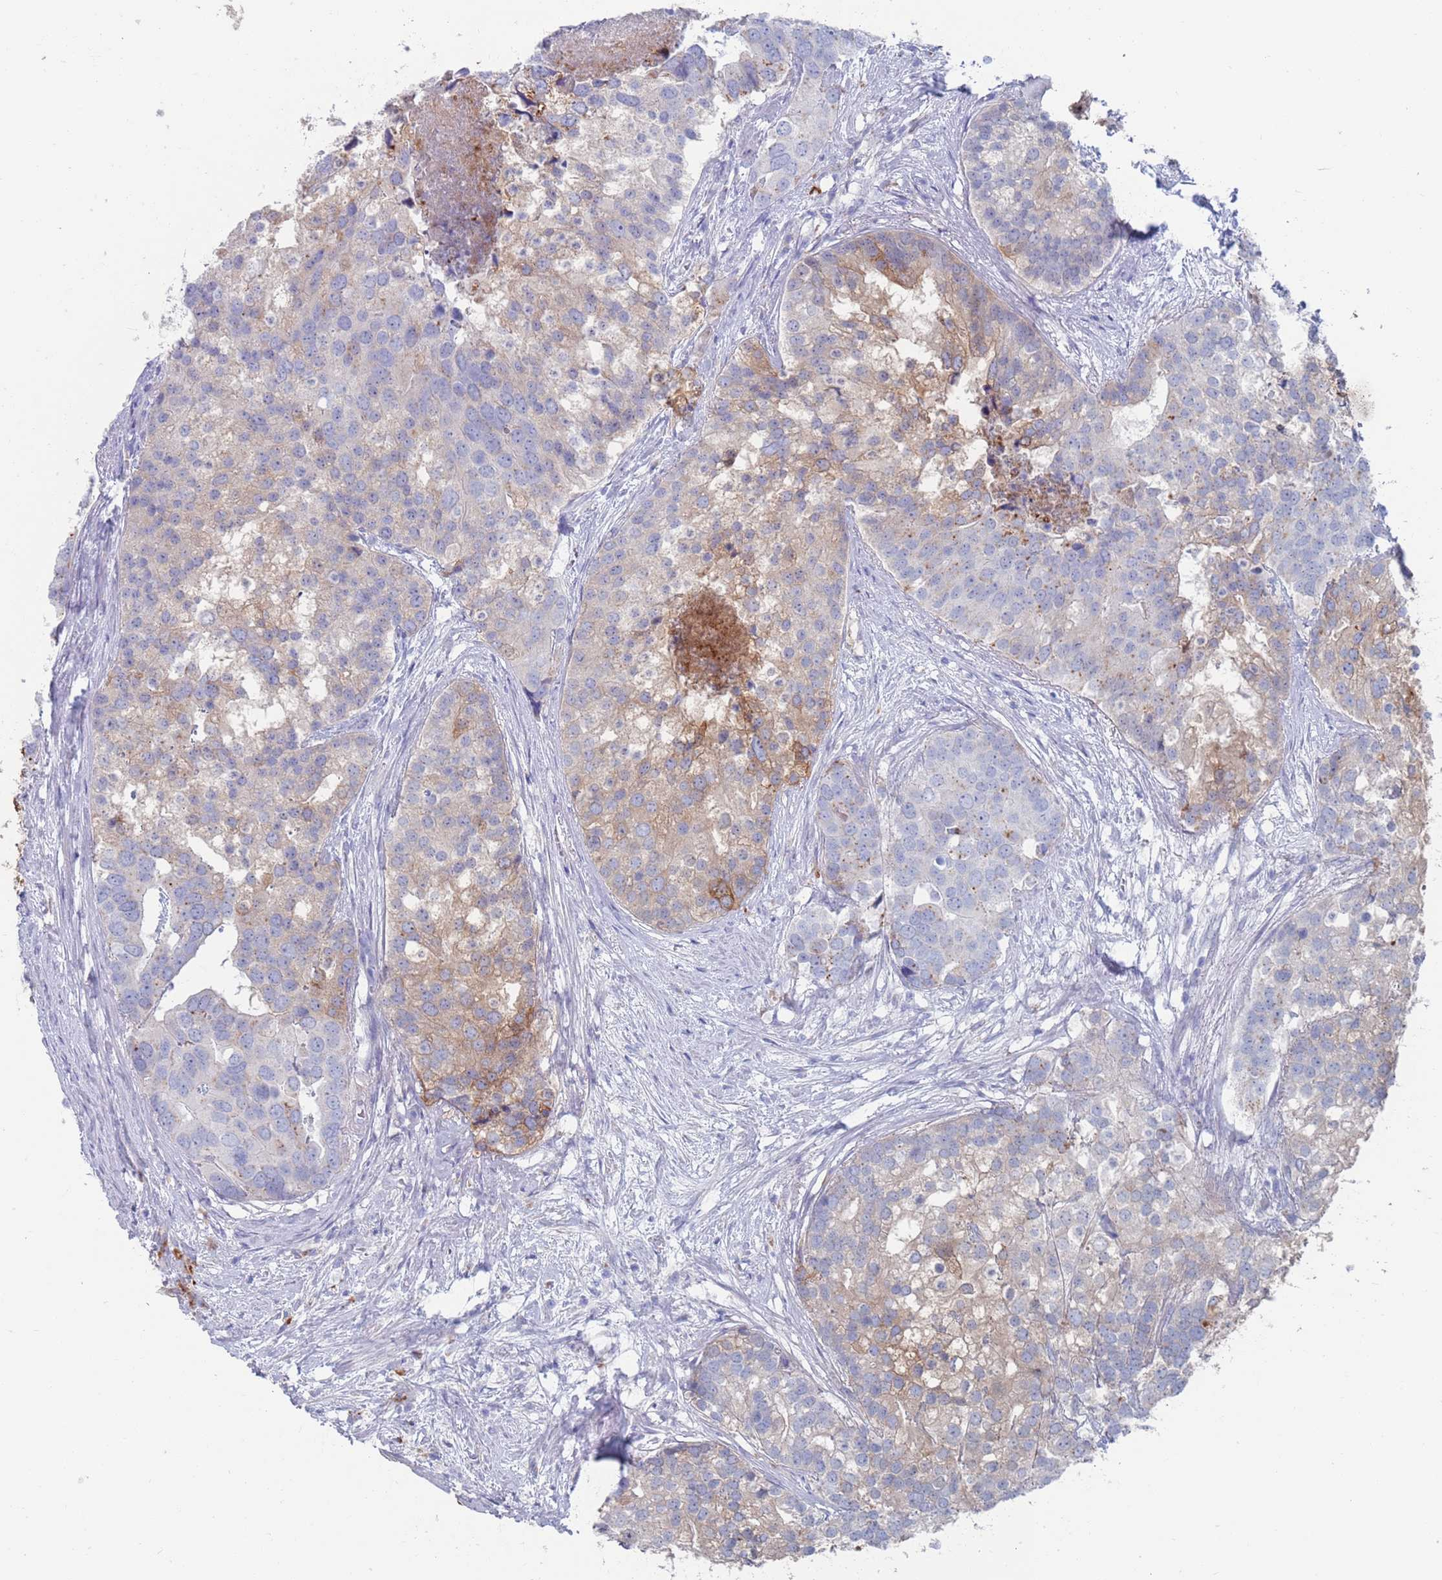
{"staining": {"intensity": "moderate", "quantity": "<25%", "location": "cytoplasmic/membranous"}, "tissue": "prostate cancer", "cell_type": "Tumor cells", "image_type": "cancer", "snomed": [{"axis": "morphology", "description": "Adenocarcinoma, High grade"}, {"axis": "topography", "description": "Prostate"}], "caption": "A high-resolution micrograph shows immunohistochemistry (IHC) staining of prostate cancer, which reveals moderate cytoplasmic/membranous staining in about <25% of tumor cells.", "gene": "FUCA1", "patient": {"sex": "male", "age": 62}}